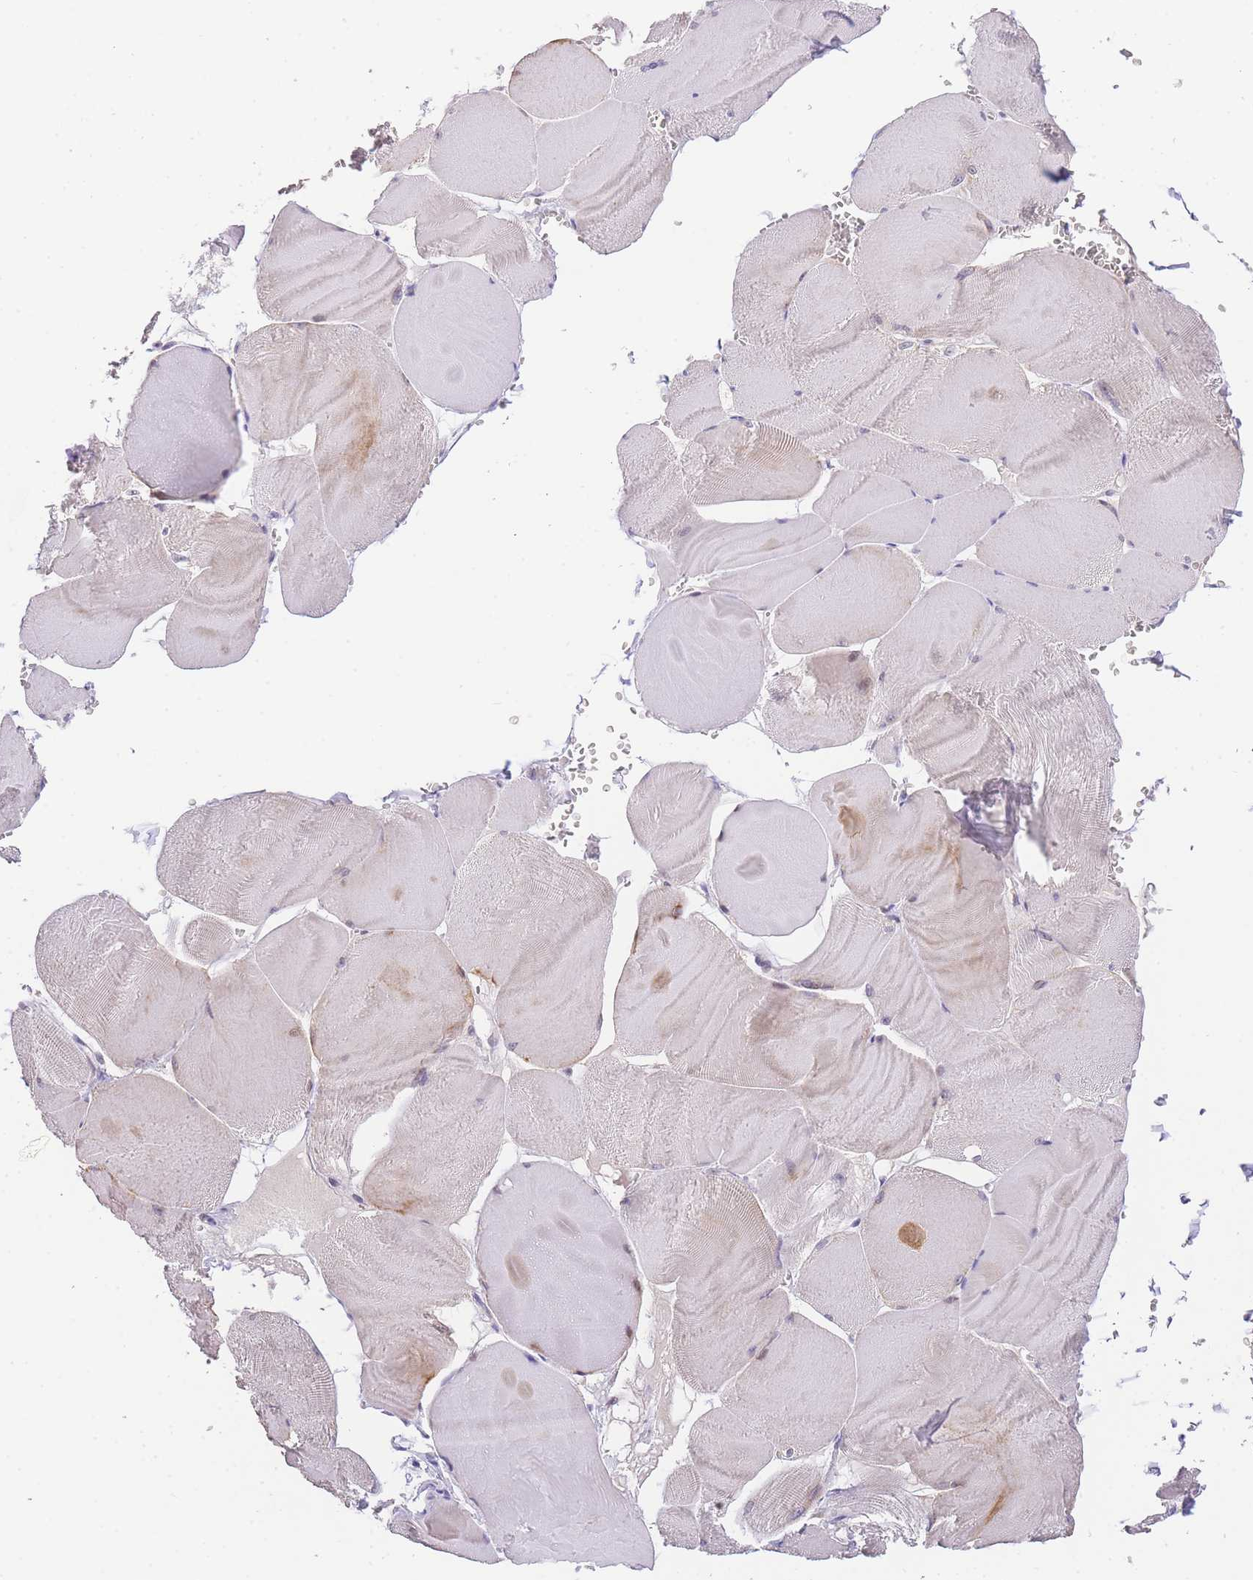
{"staining": {"intensity": "negative", "quantity": "none", "location": "none"}, "tissue": "skeletal muscle", "cell_type": "Myocytes", "image_type": "normal", "snomed": [{"axis": "morphology", "description": "Normal tissue, NOS"}, {"axis": "morphology", "description": "Basal cell carcinoma"}, {"axis": "topography", "description": "Skeletal muscle"}], "caption": "DAB (3,3'-diaminobenzidine) immunohistochemical staining of unremarkable skeletal muscle reveals no significant staining in myocytes. (Brightfield microscopy of DAB immunohistochemistry (IHC) at high magnification).", "gene": "SLC35F2", "patient": {"sex": "female", "age": 64}}